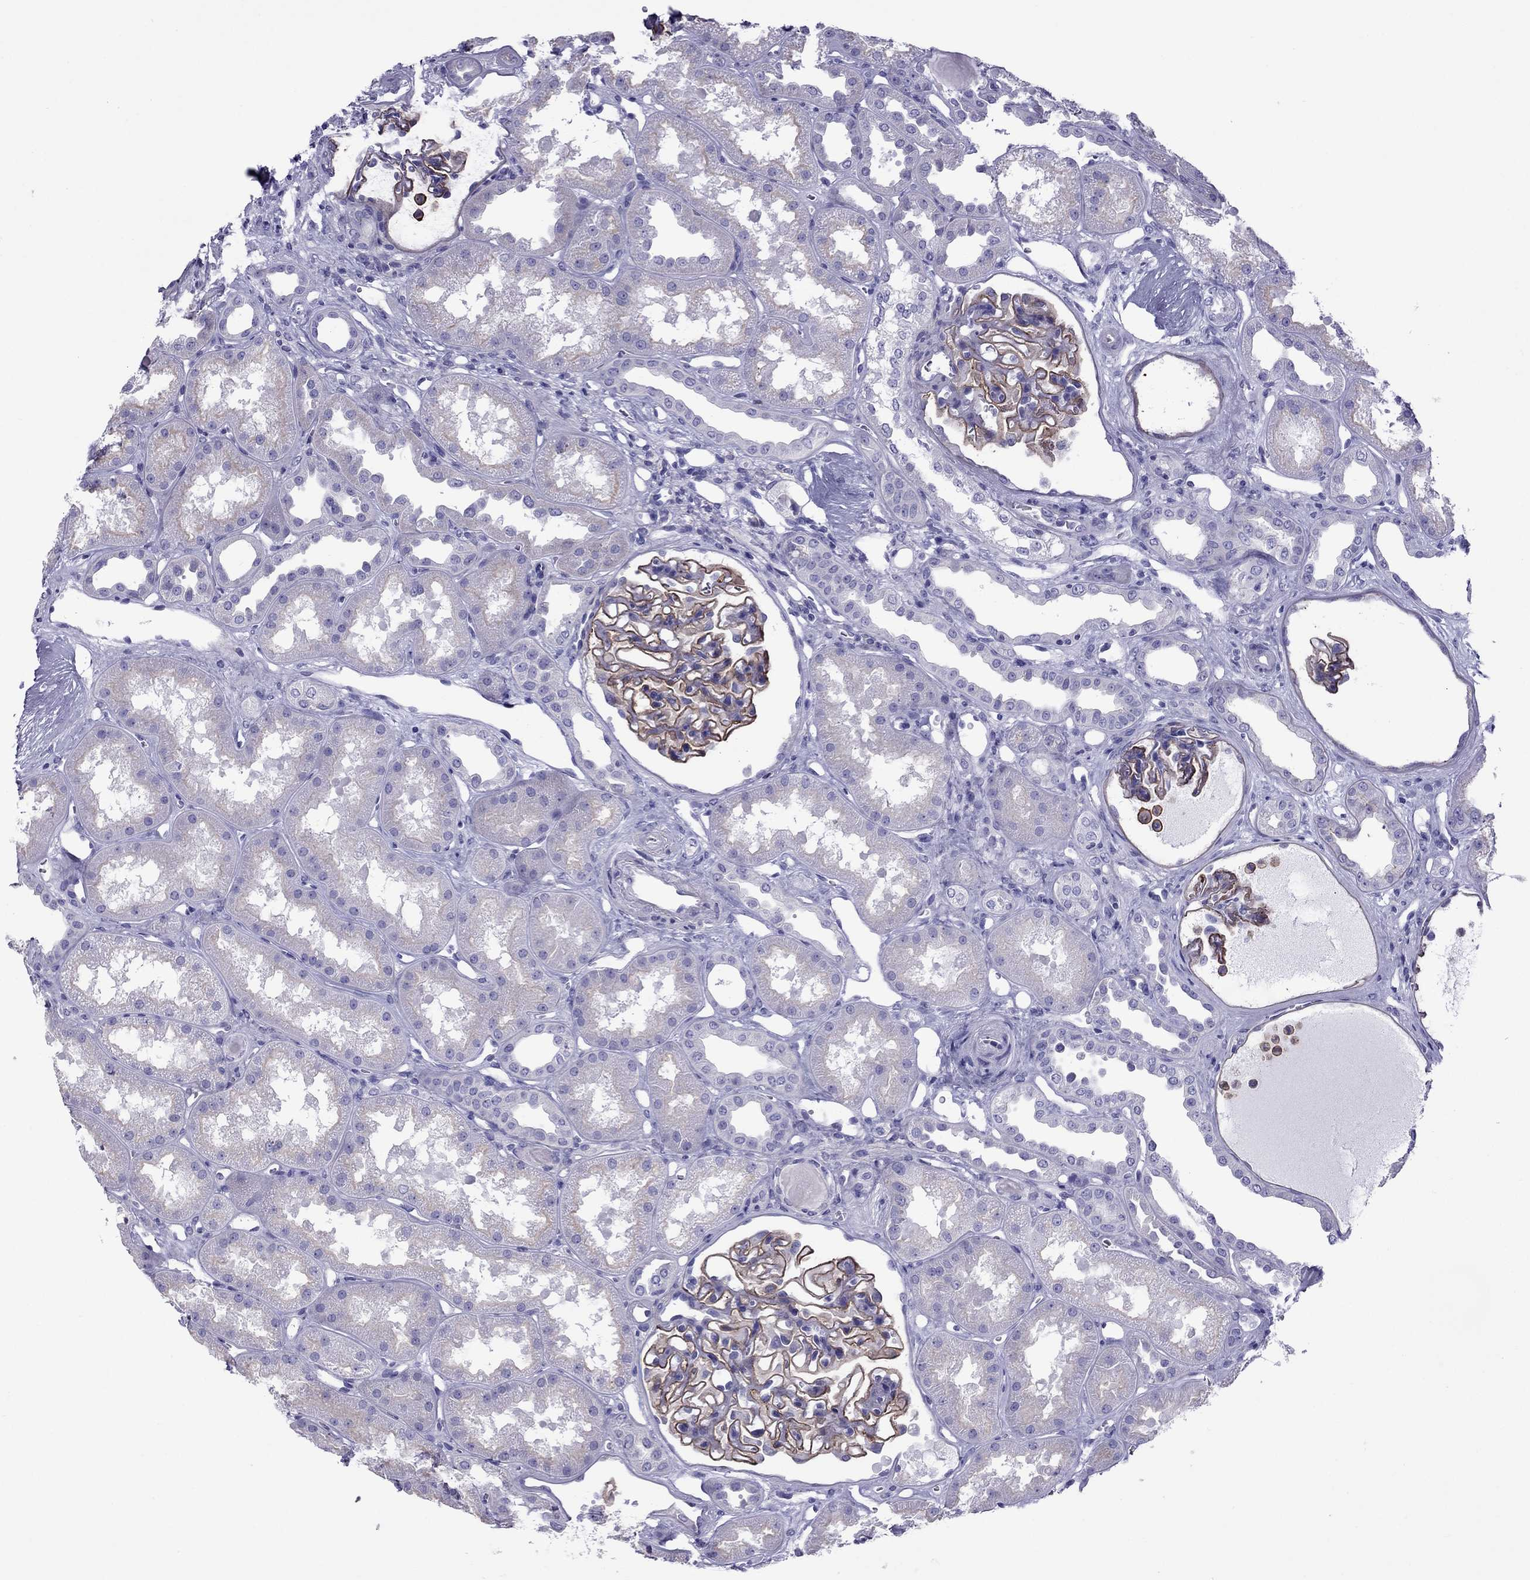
{"staining": {"intensity": "strong", "quantity": ">75%", "location": "cytoplasmic/membranous"}, "tissue": "kidney", "cell_type": "Cells in glomeruli", "image_type": "normal", "snomed": [{"axis": "morphology", "description": "Normal tissue, NOS"}, {"axis": "topography", "description": "Kidney"}], "caption": "Strong cytoplasmic/membranous expression for a protein is seen in approximately >75% of cells in glomeruli of unremarkable kidney using immunohistochemistry.", "gene": "MYL11", "patient": {"sex": "male", "age": 61}}